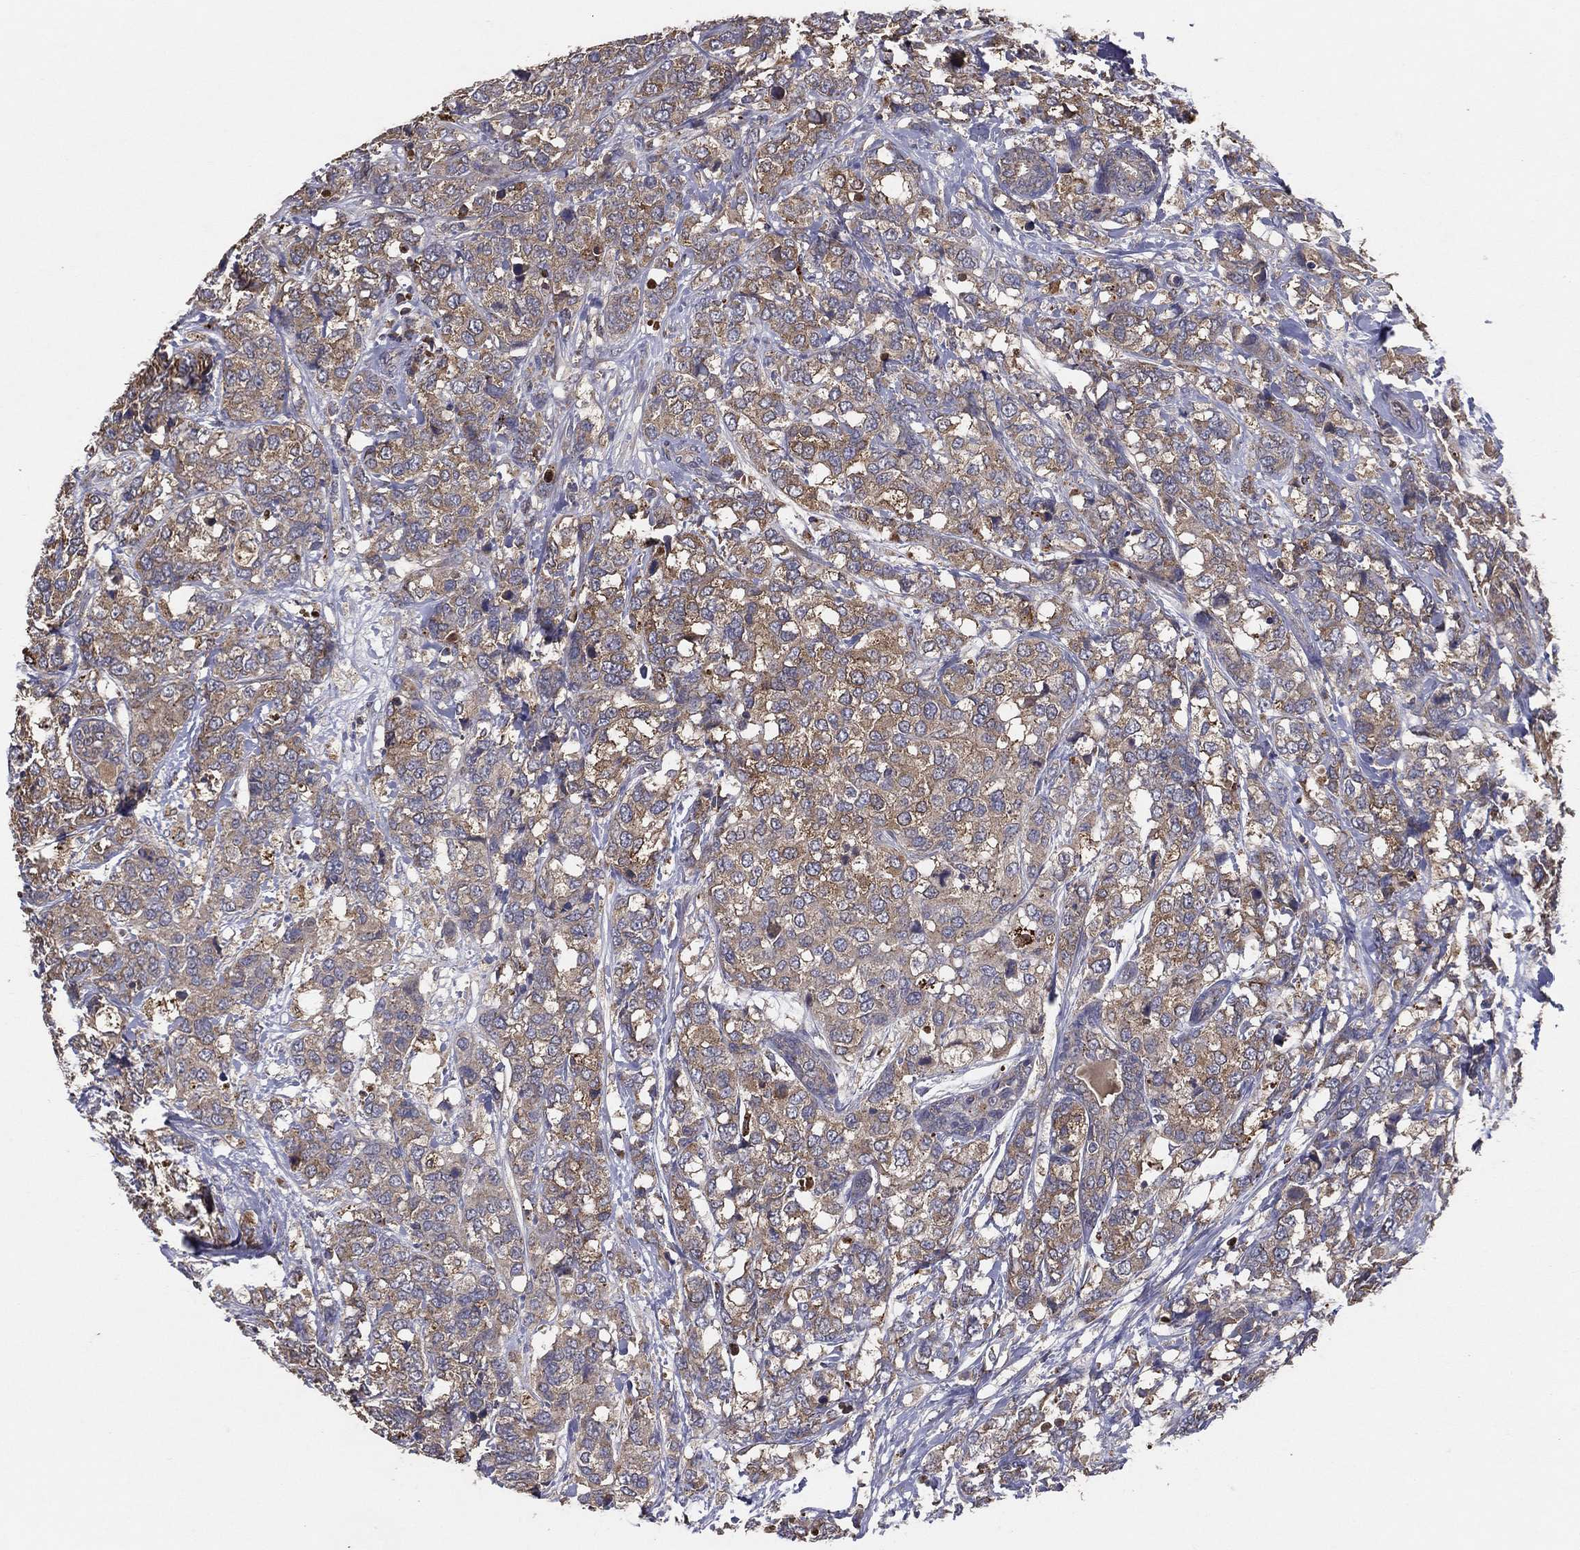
{"staining": {"intensity": "moderate", "quantity": "25%-75%", "location": "cytoplasmic/membranous"}, "tissue": "breast cancer", "cell_type": "Tumor cells", "image_type": "cancer", "snomed": [{"axis": "morphology", "description": "Lobular carcinoma"}, {"axis": "topography", "description": "Breast"}], "caption": "An image showing moderate cytoplasmic/membranous staining in about 25%-75% of tumor cells in lobular carcinoma (breast), as visualized by brown immunohistochemical staining.", "gene": "MT-ND1", "patient": {"sex": "female", "age": 59}}